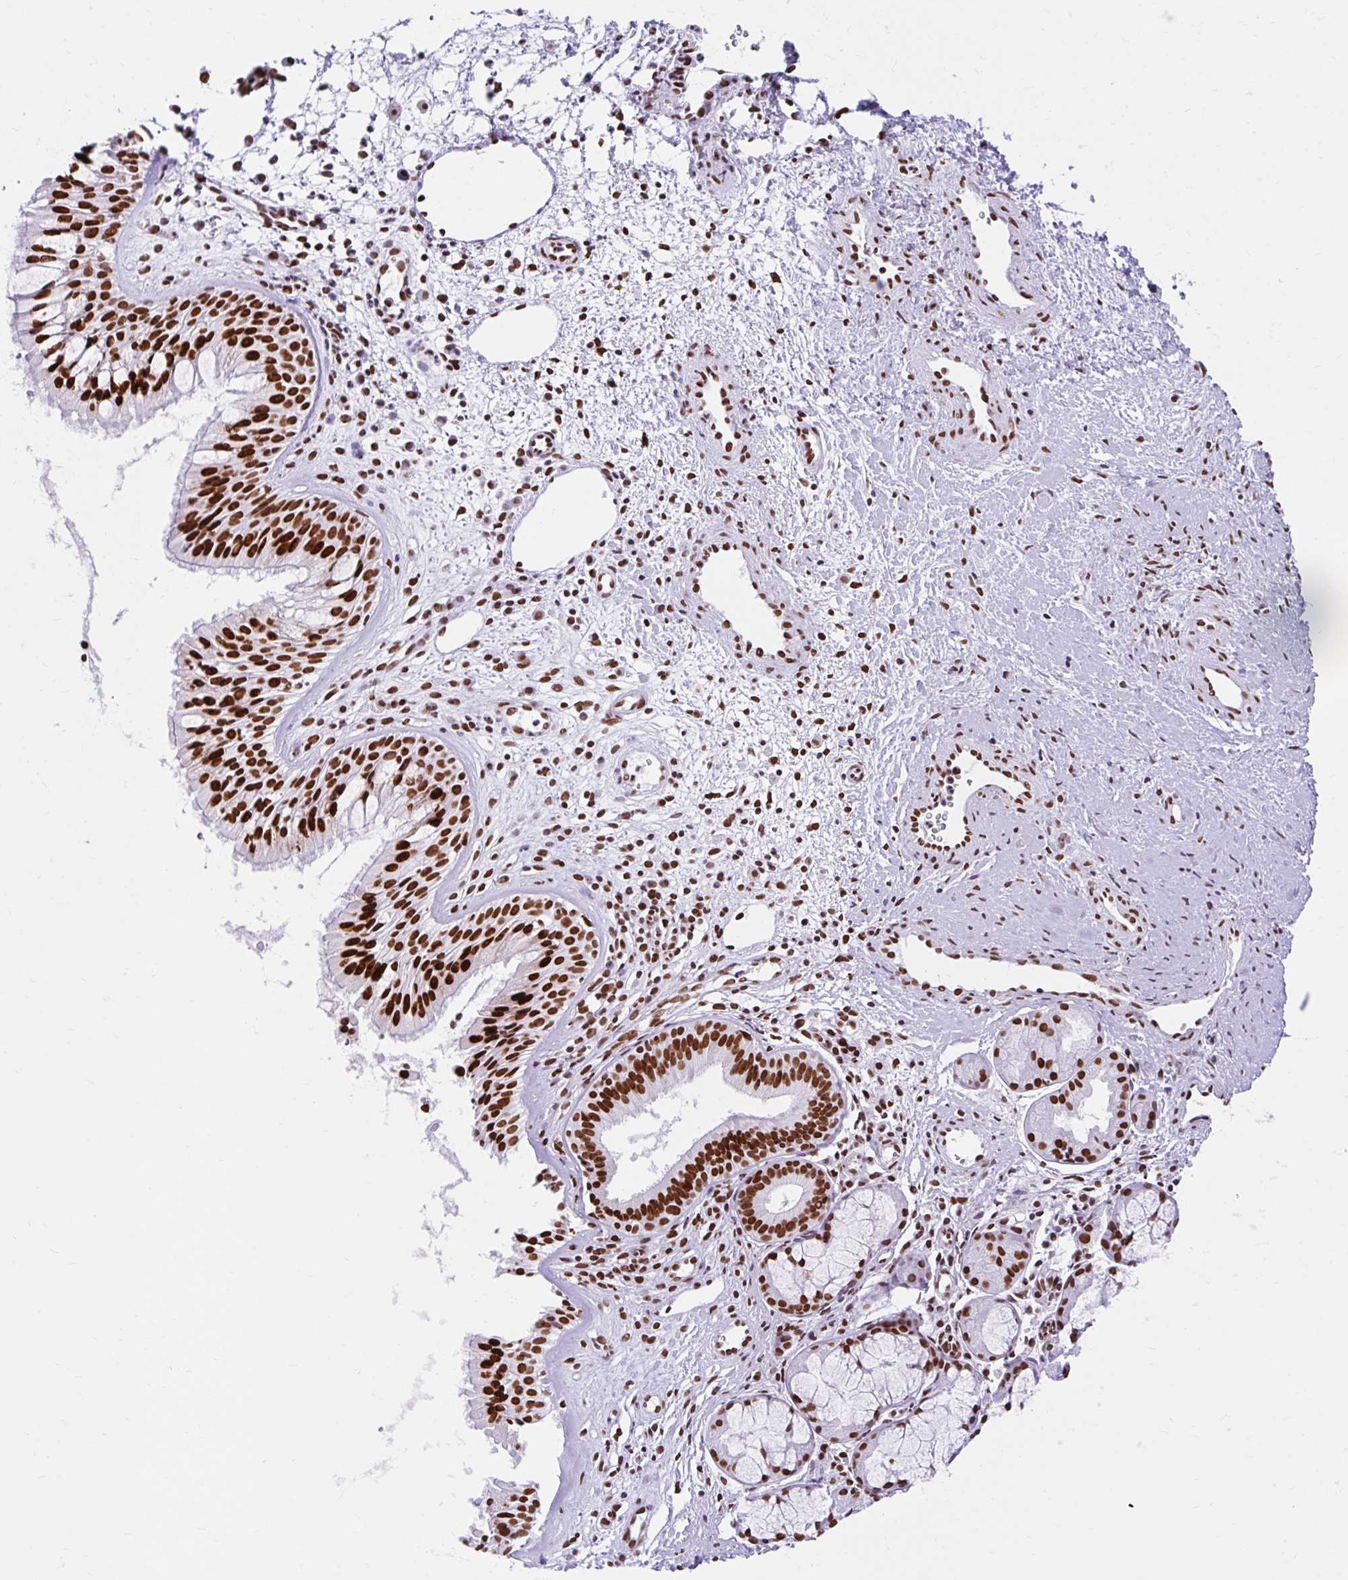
{"staining": {"intensity": "strong", "quantity": ">75%", "location": "nuclear"}, "tissue": "nasopharynx", "cell_type": "Respiratory epithelial cells", "image_type": "normal", "snomed": [{"axis": "morphology", "description": "Normal tissue, NOS"}, {"axis": "topography", "description": "Nasopharynx"}], "caption": "This is an image of IHC staining of benign nasopharynx, which shows strong staining in the nuclear of respiratory epithelial cells.", "gene": "KHDRBS1", "patient": {"sex": "male", "age": 65}}